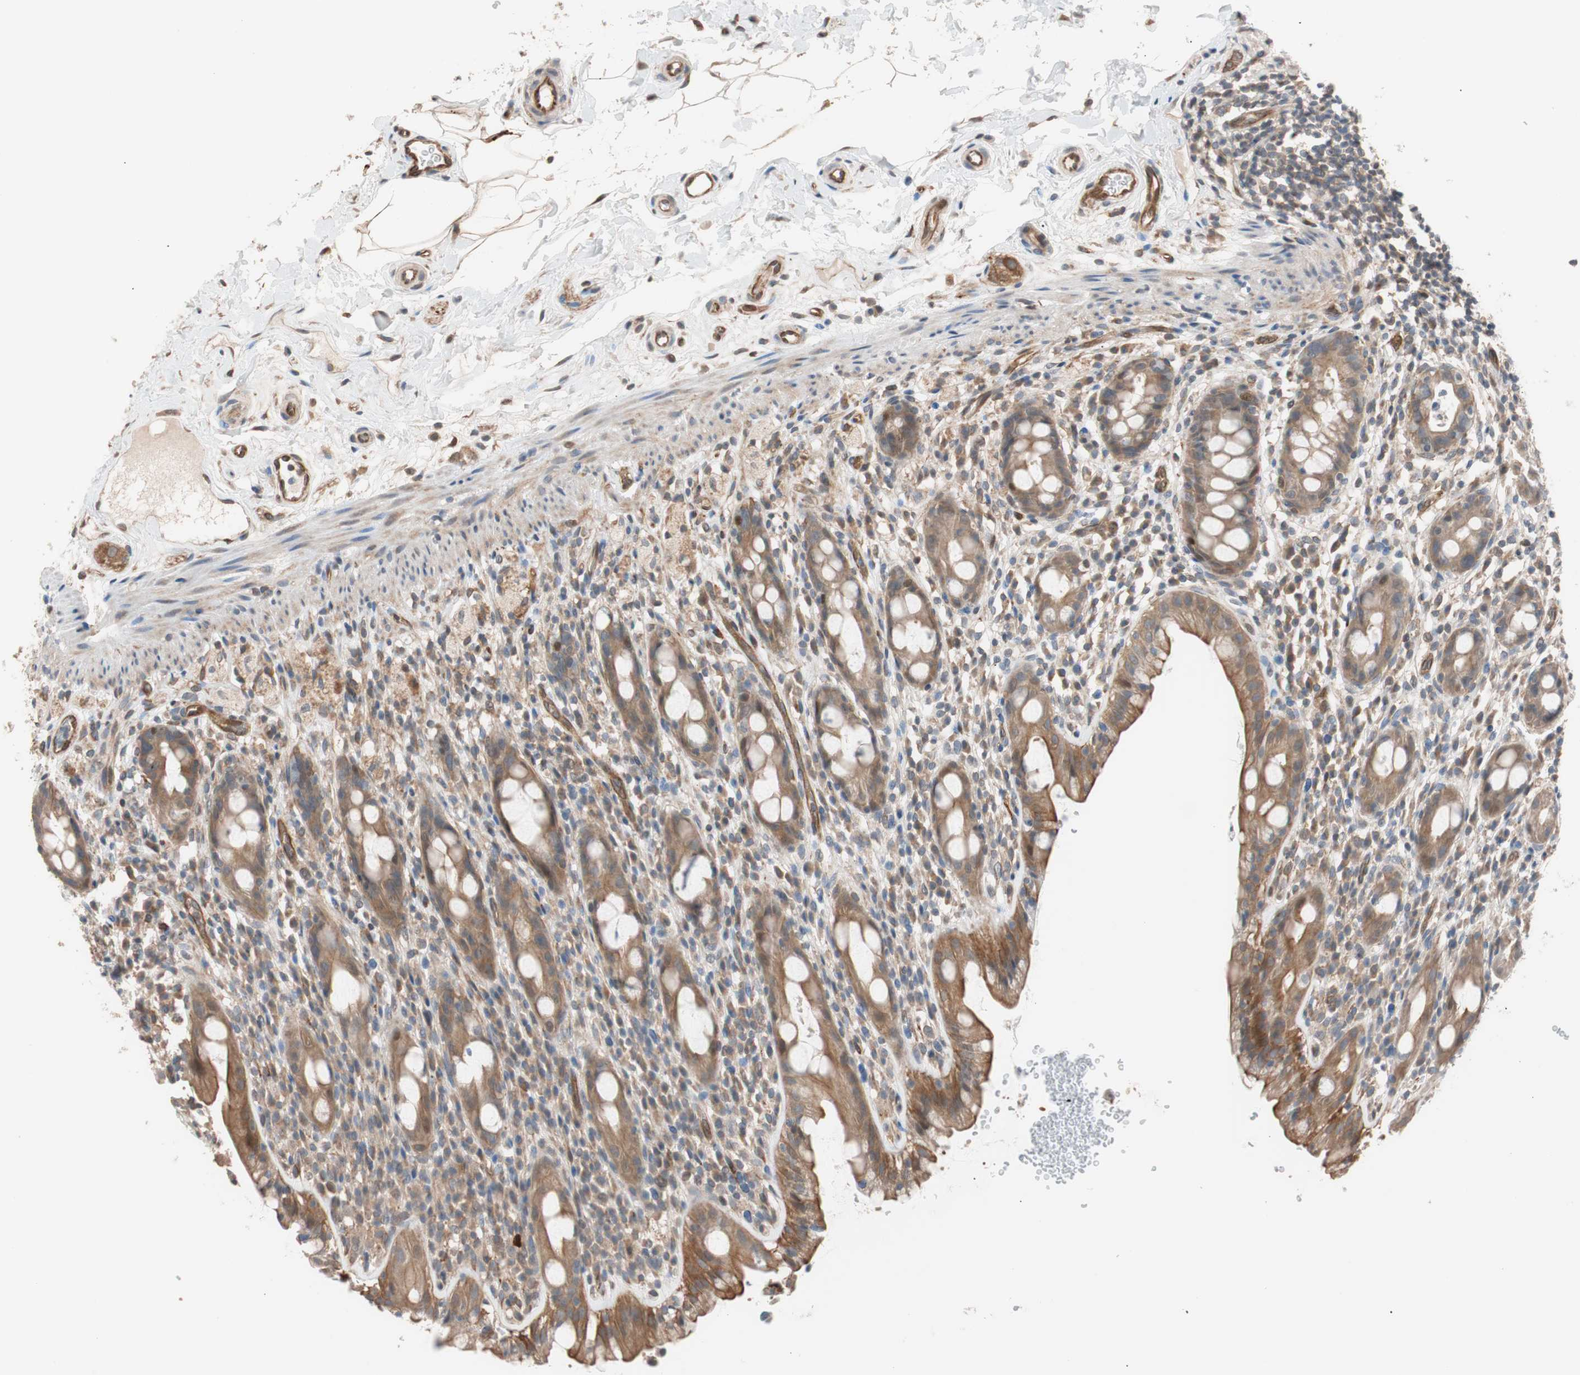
{"staining": {"intensity": "moderate", "quantity": ">75%", "location": "cytoplasmic/membranous"}, "tissue": "rectum", "cell_type": "Glandular cells", "image_type": "normal", "snomed": [{"axis": "morphology", "description": "Normal tissue, NOS"}, {"axis": "topography", "description": "Rectum"}], "caption": "Immunohistochemical staining of normal human rectum demonstrates moderate cytoplasmic/membranous protein expression in approximately >75% of glandular cells.", "gene": "SMG1", "patient": {"sex": "male", "age": 44}}